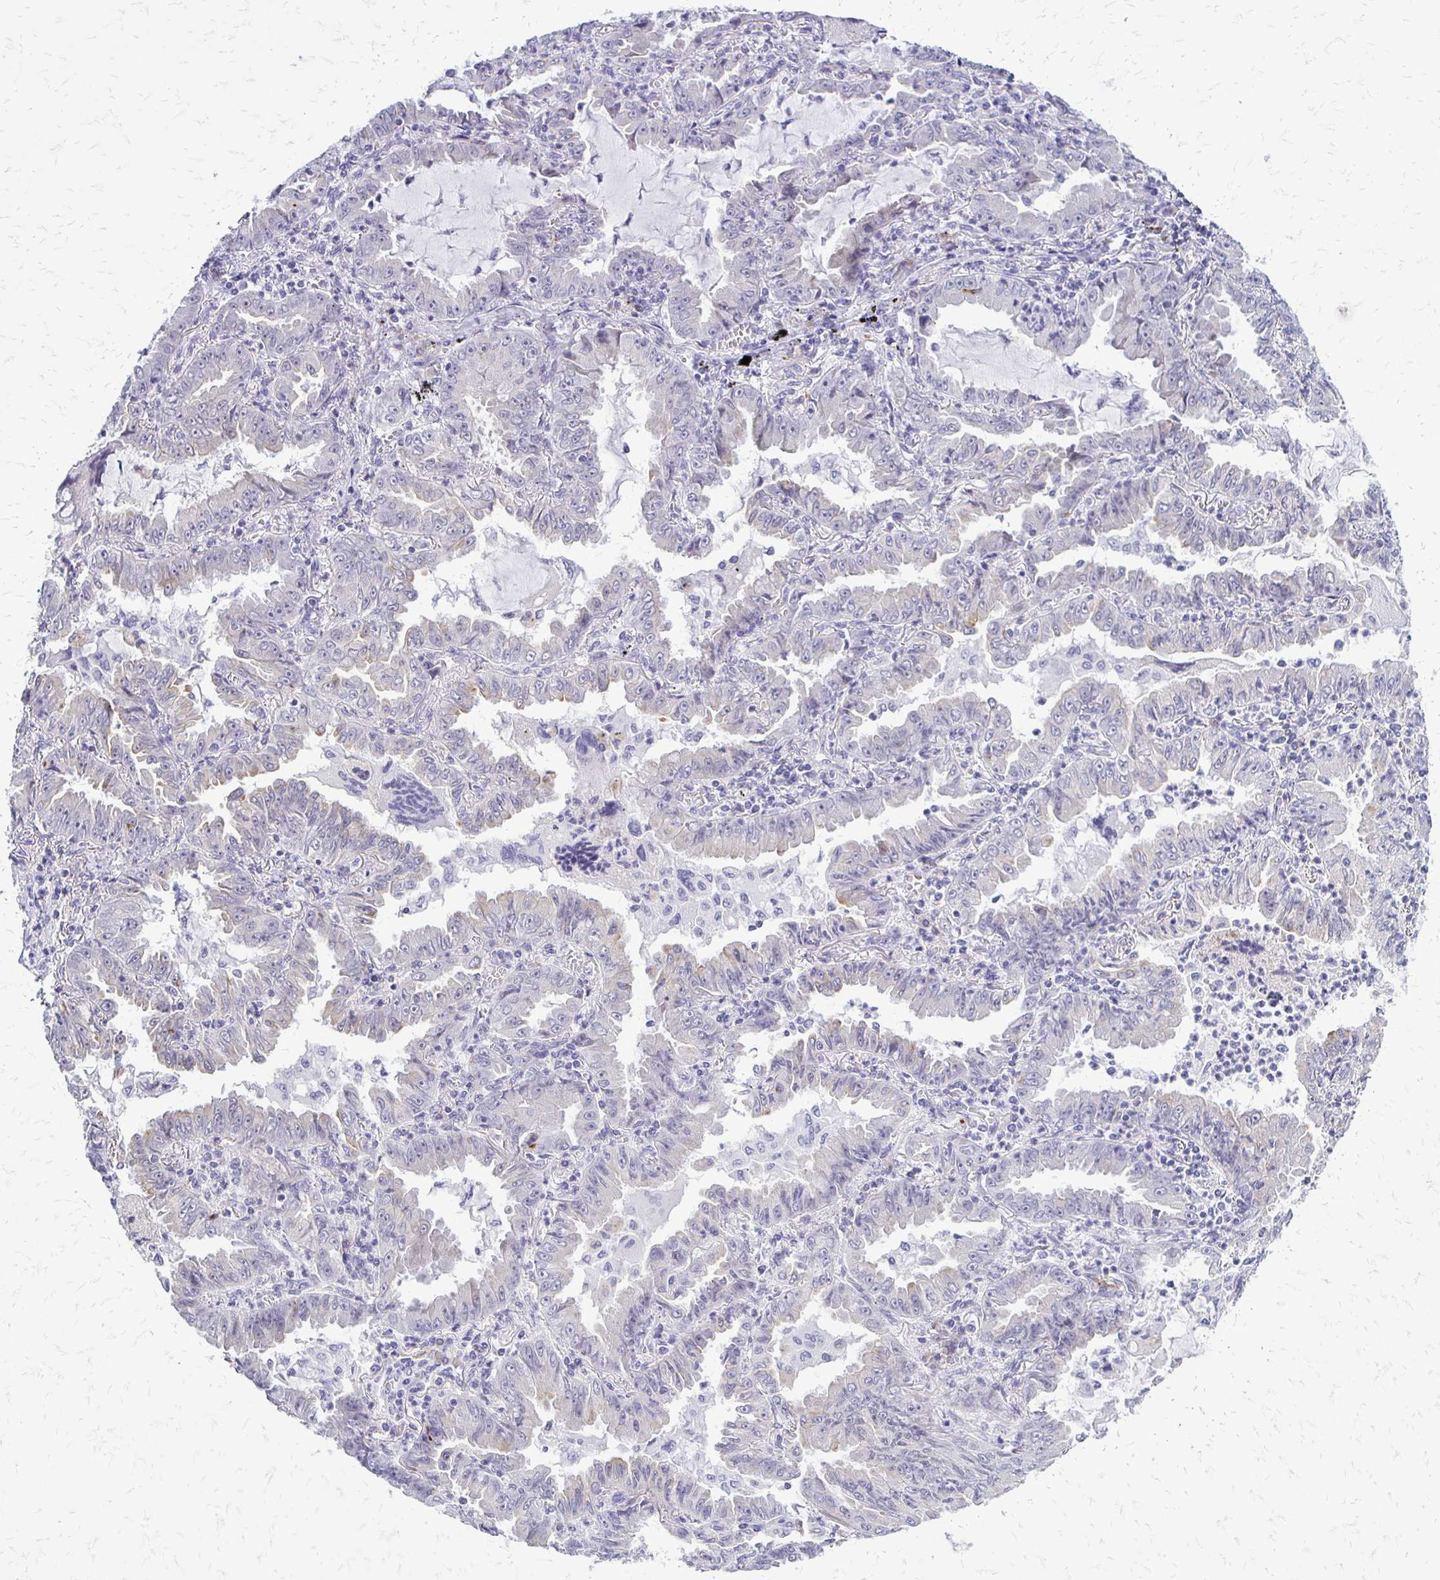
{"staining": {"intensity": "moderate", "quantity": "<25%", "location": "cytoplasmic/membranous"}, "tissue": "lung cancer", "cell_type": "Tumor cells", "image_type": "cancer", "snomed": [{"axis": "morphology", "description": "Adenocarcinoma, NOS"}, {"axis": "topography", "description": "Lung"}], "caption": "Moderate cytoplasmic/membranous expression for a protein is appreciated in approximately <25% of tumor cells of adenocarcinoma (lung) using immunohistochemistry.", "gene": "EPYC", "patient": {"sex": "female", "age": 52}}